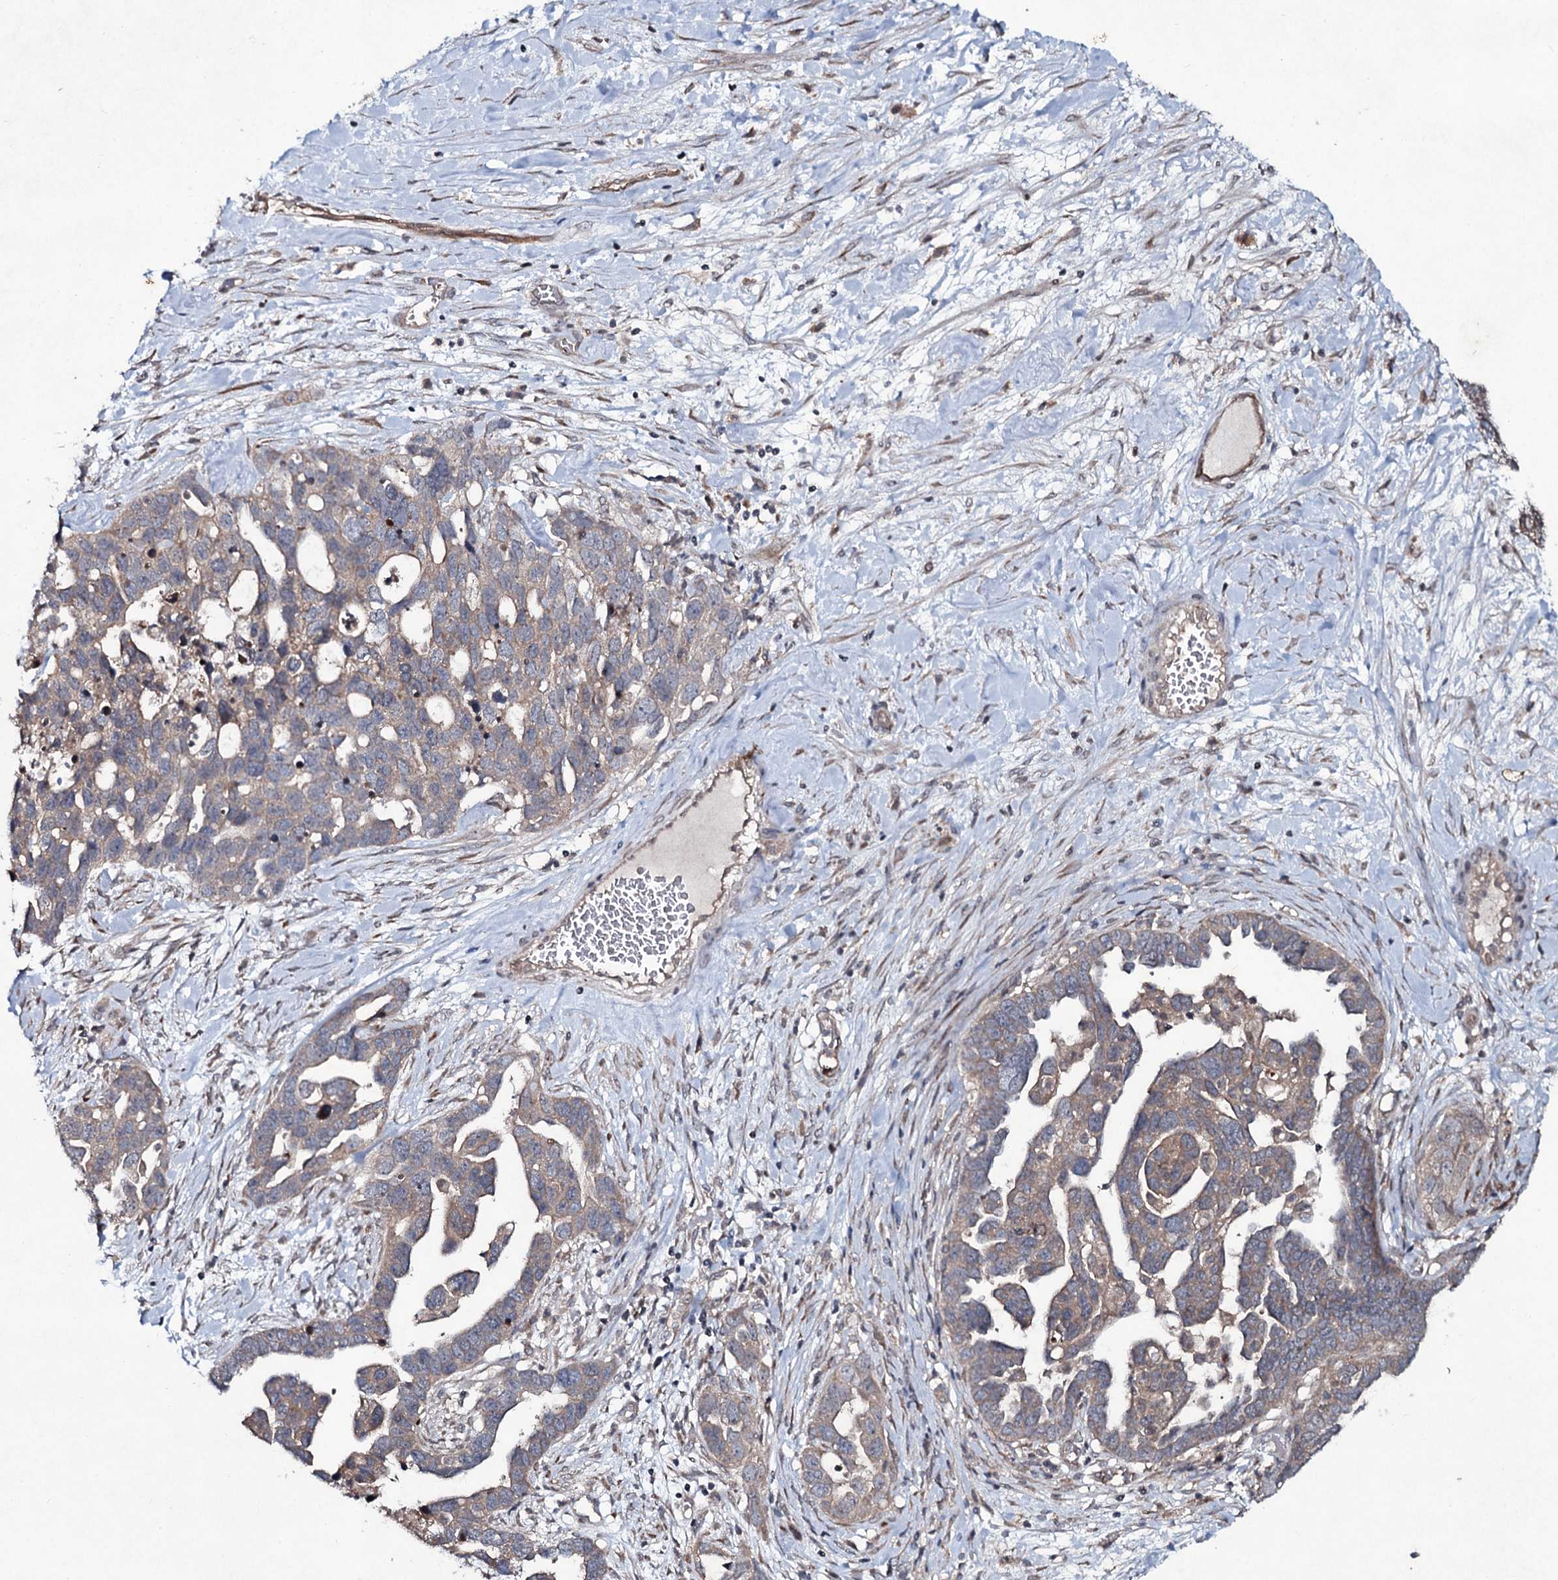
{"staining": {"intensity": "weak", "quantity": "25%-75%", "location": "cytoplasmic/membranous"}, "tissue": "ovarian cancer", "cell_type": "Tumor cells", "image_type": "cancer", "snomed": [{"axis": "morphology", "description": "Cystadenocarcinoma, serous, NOS"}, {"axis": "topography", "description": "Ovary"}], "caption": "A photomicrograph of human ovarian cancer stained for a protein exhibits weak cytoplasmic/membranous brown staining in tumor cells.", "gene": "SNAP23", "patient": {"sex": "female", "age": 54}}